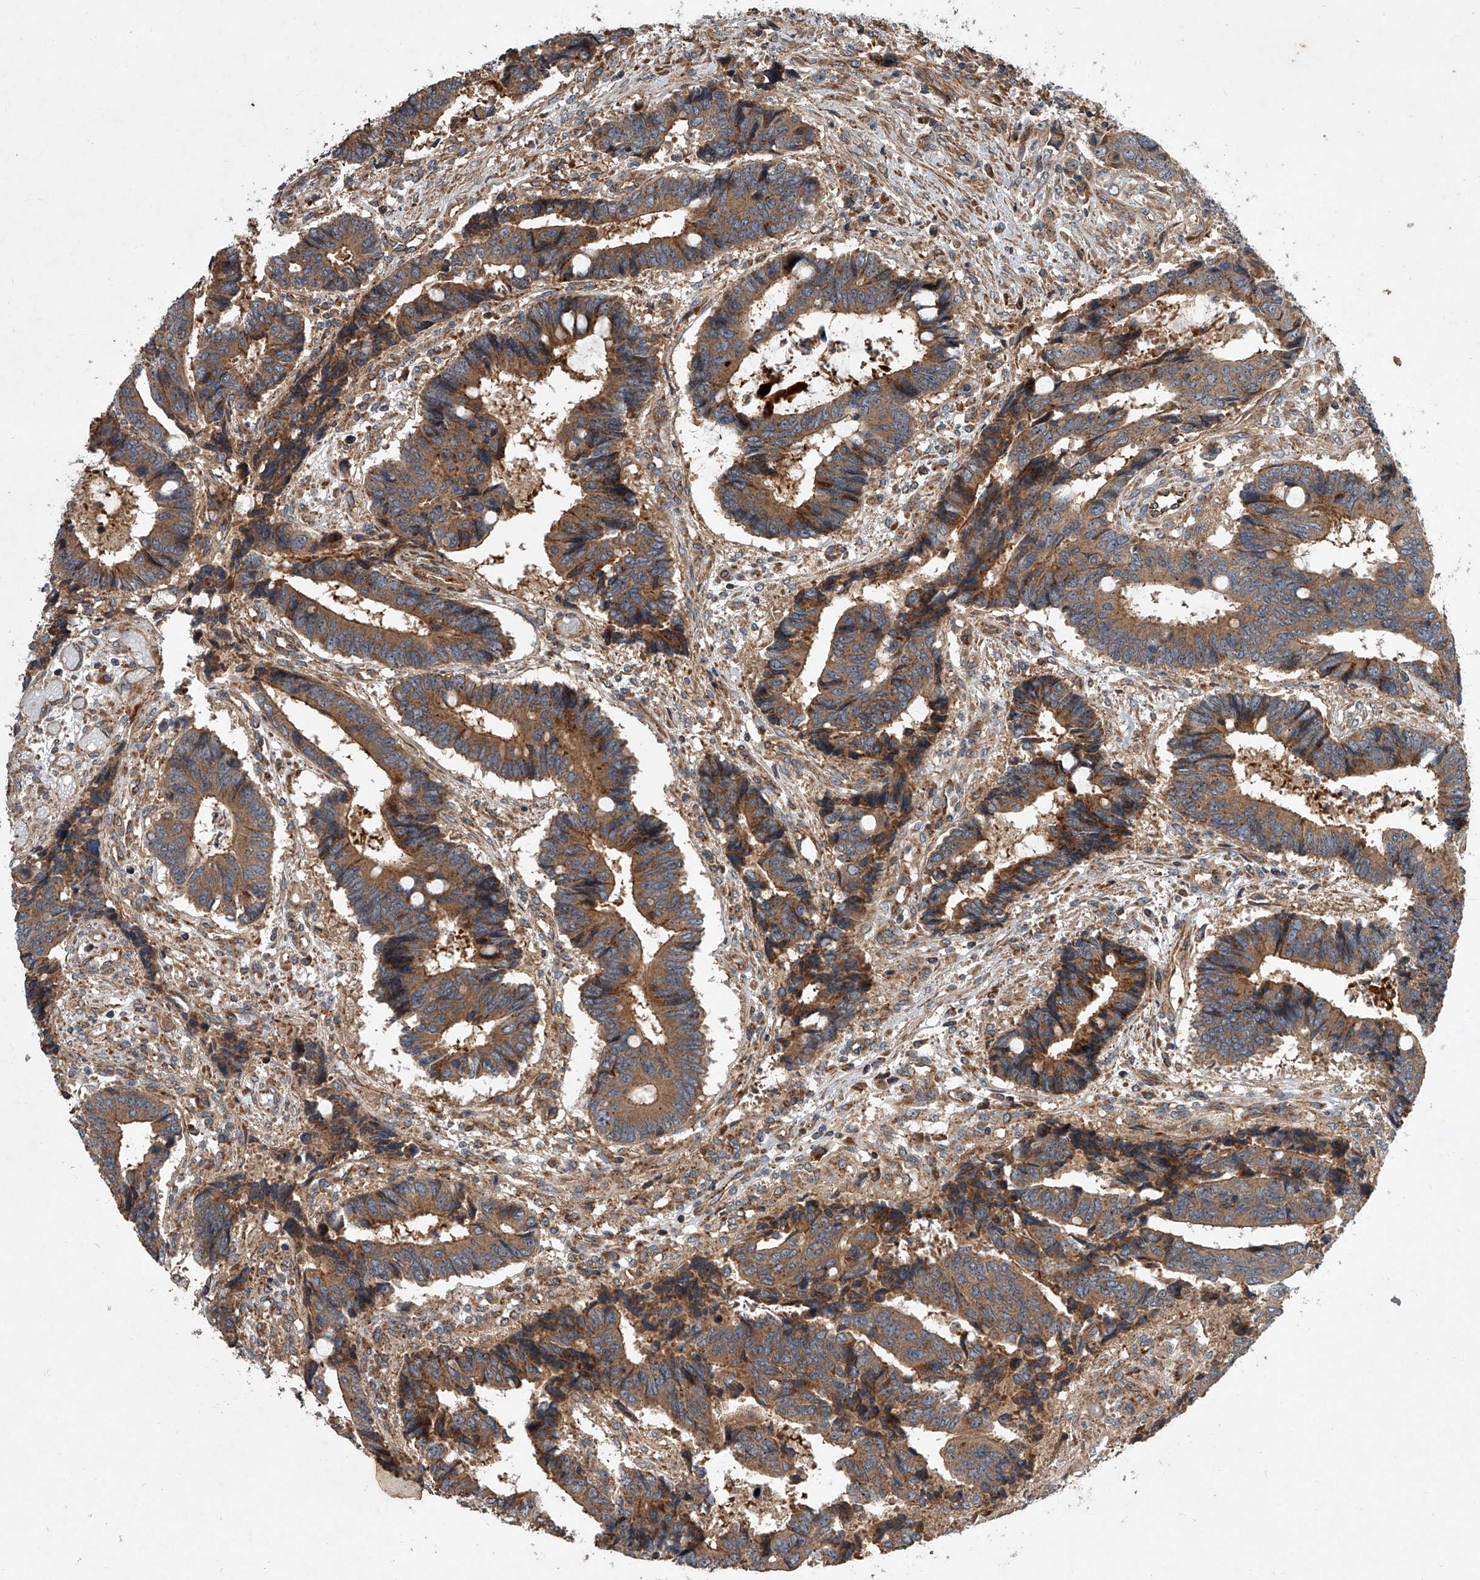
{"staining": {"intensity": "moderate", "quantity": ">75%", "location": "cytoplasmic/membranous"}, "tissue": "colorectal cancer", "cell_type": "Tumor cells", "image_type": "cancer", "snomed": [{"axis": "morphology", "description": "Adenocarcinoma, NOS"}, {"axis": "topography", "description": "Rectum"}], "caption": "Protein staining of colorectal cancer (adenocarcinoma) tissue reveals moderate cytoplasmic/membranous staining in about >75% of tumor cells.", "gene": "USP47", "patient": {"sex": "male", "age": 84}}